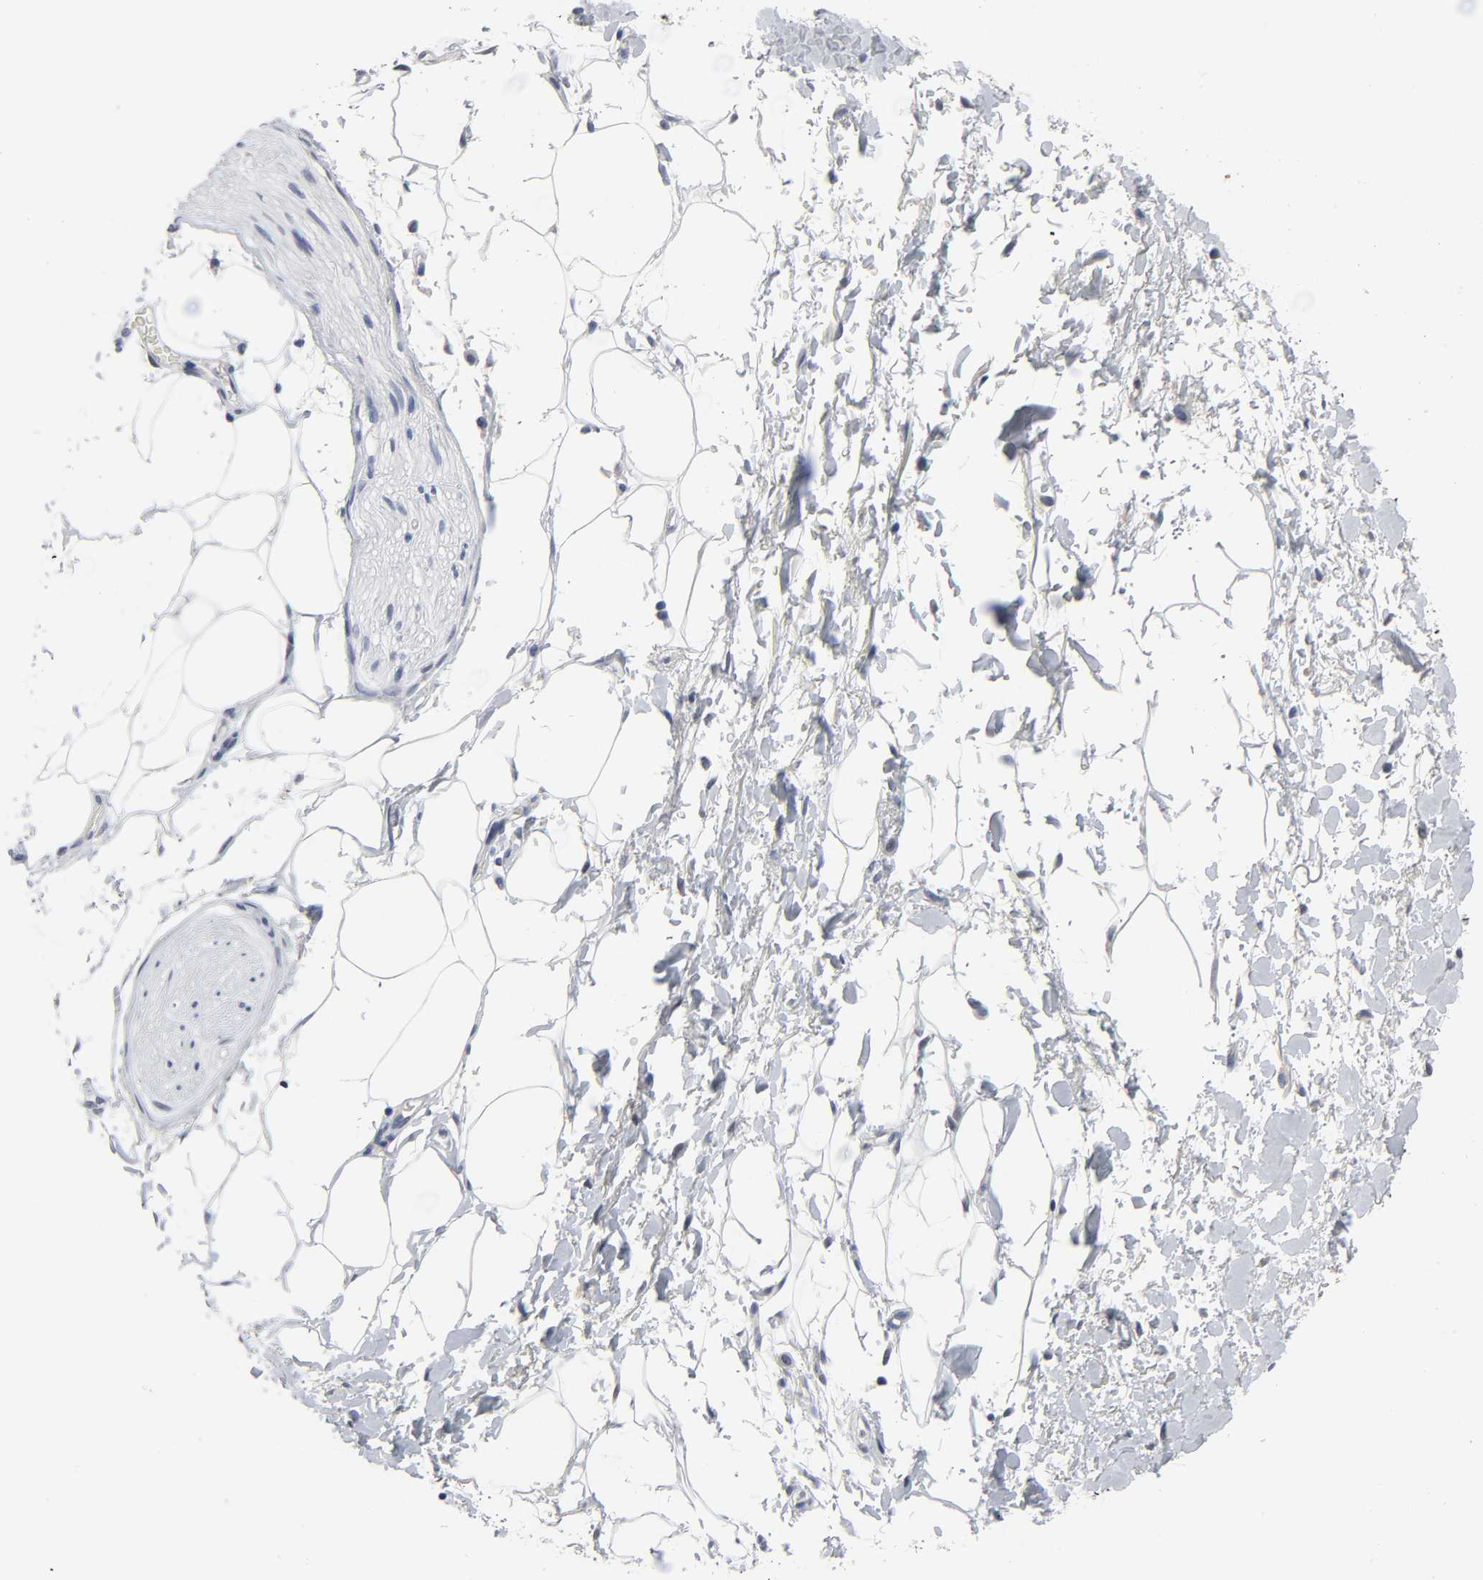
{"staining": {"intensity": "negative", "quantity": "none", "location": "none"}, "tissue": "adipose tissue", "cell_type": "Adipocytes", "image_type": "normal", "snomed": [{"axis": "morphology", "description": "Normal tissue, NOS"}, {"axis": "topography", "description": "Soft tissue"}, {"axis": "topography", "description": "Peripheral nerve tissue"}], "caption": "IHC micrograph of unremarkable adipose tissue: human adipose tissue stained with DAB shows no significant protein positivity in adipocytes. (DAB immunohistochemistry (IHC) with hematoxylin counter stain).", "gene": "SALL2", "patient": {"sex": "female", "age": 71}}